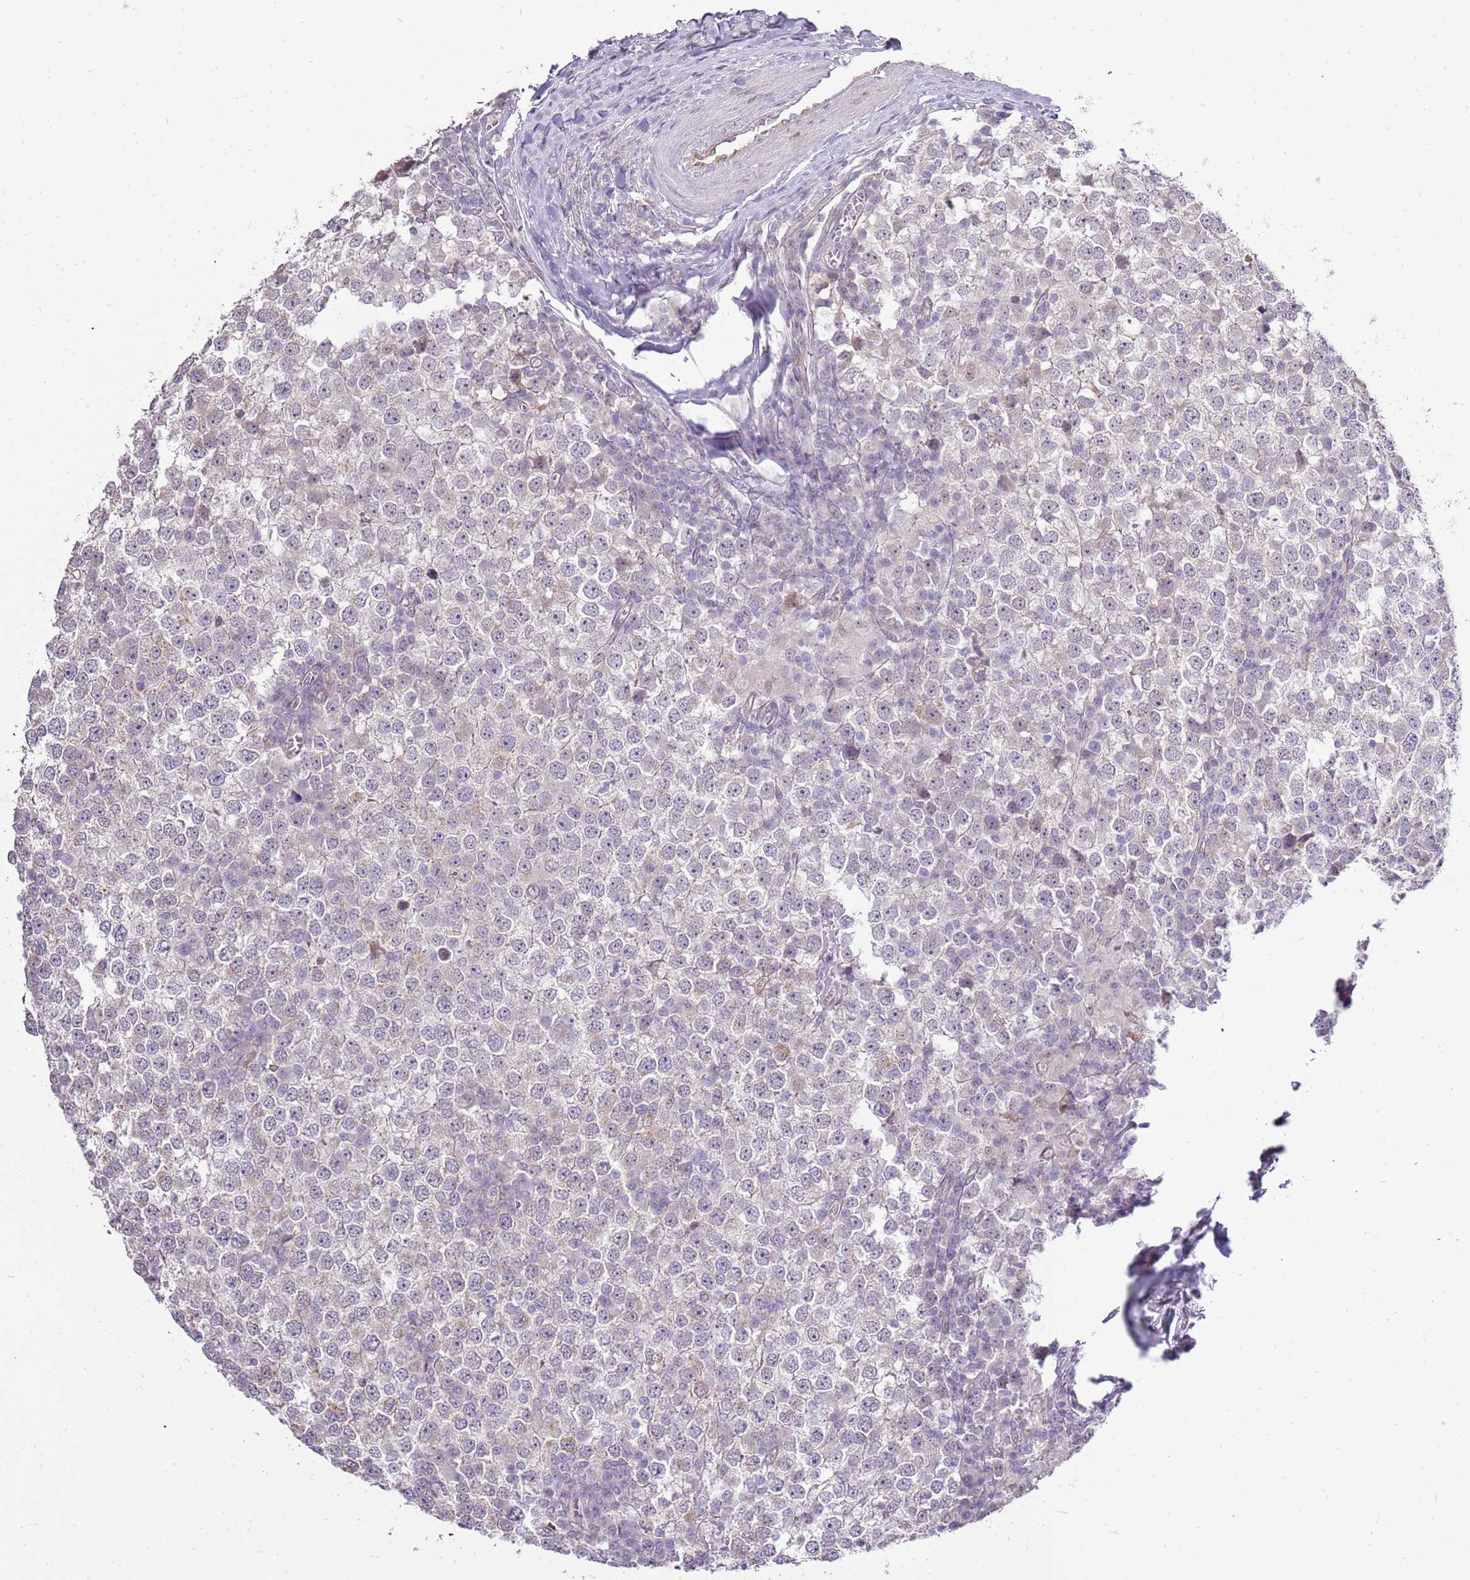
{"staining": {"intensity": "weak", "quantity": "<25%", "location": "cytoplasmic/membranous"}, "tissue": "testis cancer", "cell_type": "Tumor cells", "image_type": "cancer", "snomed": [{"axis": "morphology", "description": "Seminoma, NOS"}, {"axis": "topography", "description": "Testis"}], "caption": "Tumor cells are negative for protein expression in human testis cancer (seminoma).", "gene": "UGGT2", "patient": {"sex": "male", "age": 65}}